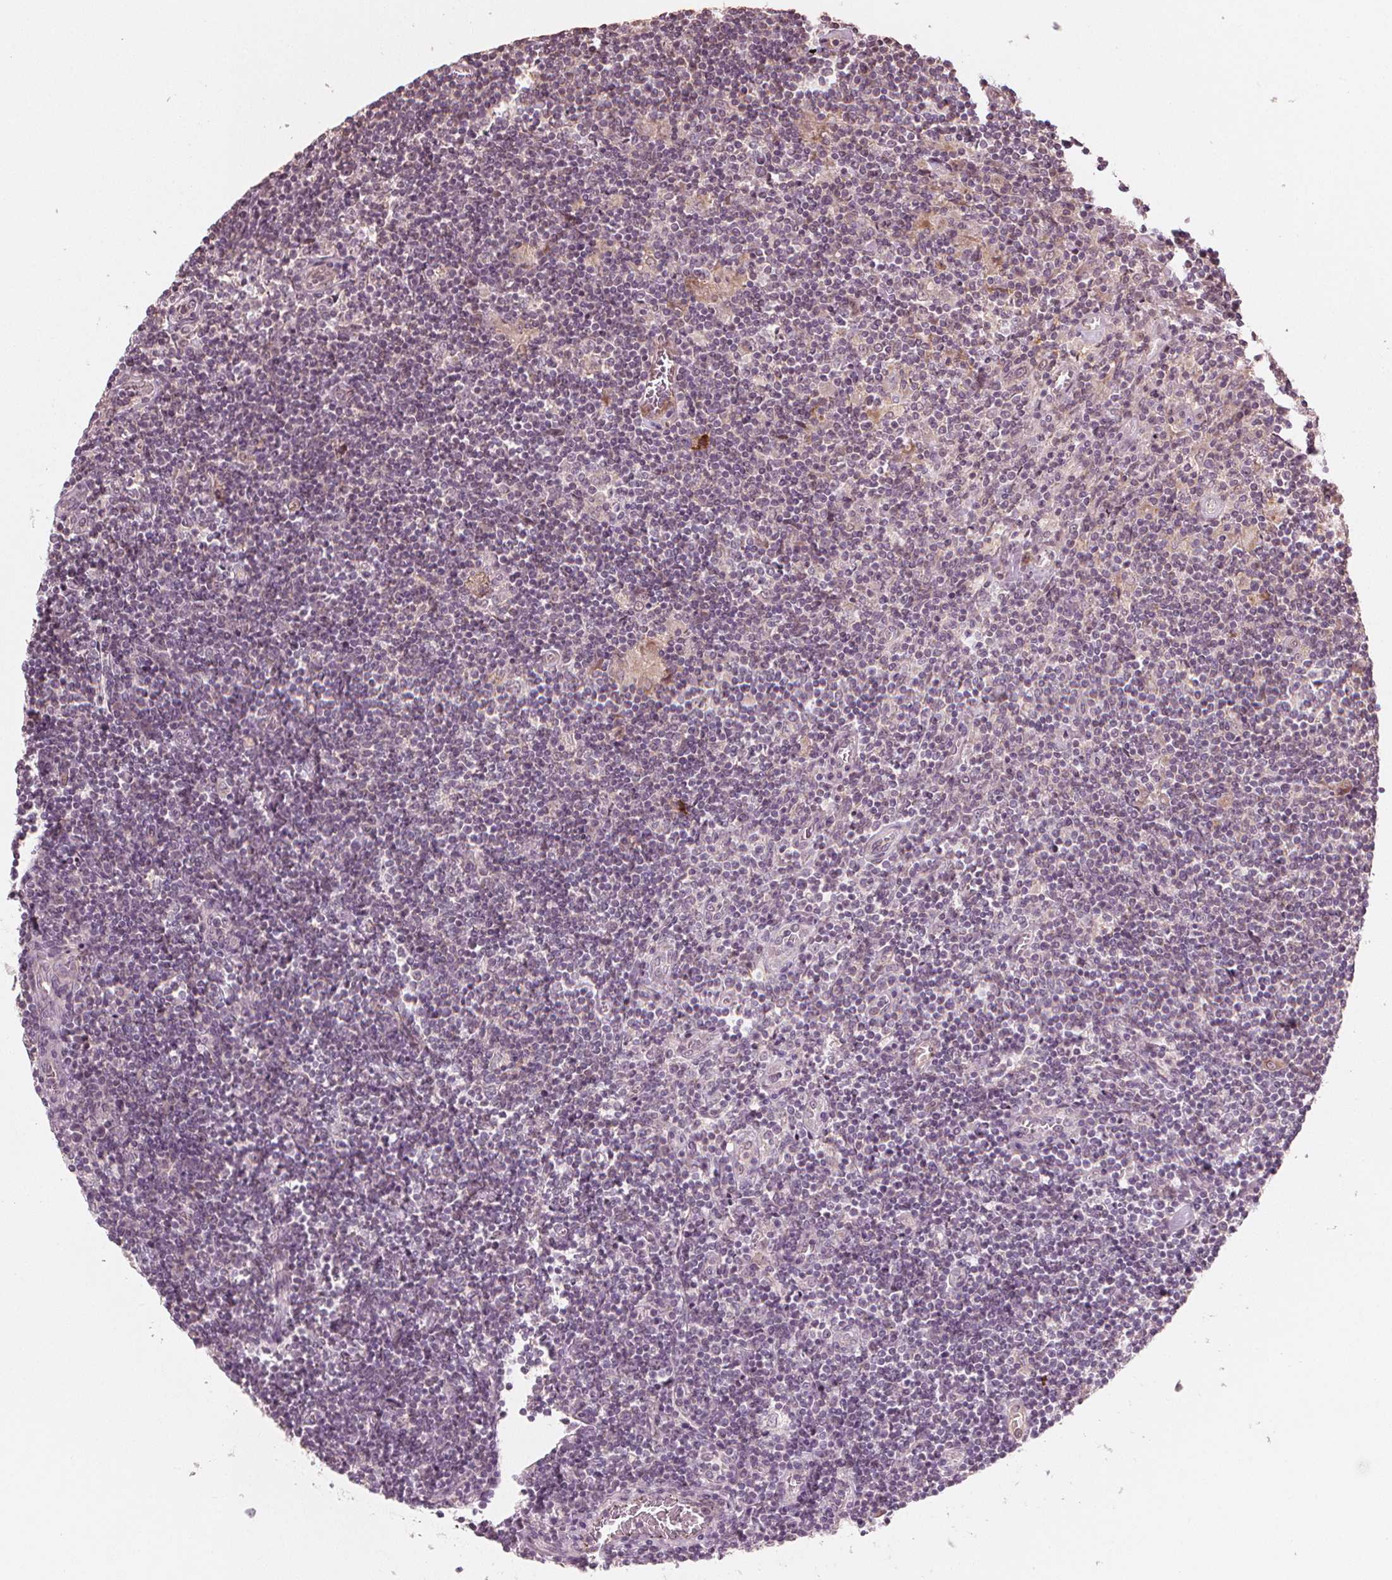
{"staining": {"intensity": "negative", "quantity": "none", "location": "none"}, "tissue": "lymphoma", "cell_type": "Tumor cells", "image_type": "cancer", "snomed": [{"axis": "morphology", "description": "Hodgkin's disease, NOS"}, {"axis": "topography", "description": "Lymph node"}], "caption": "The micrograph displays no staining of tumor cells in lymphoma.", "gene": "CLBA1", "patient": {"sex": "male", "age": 40}}